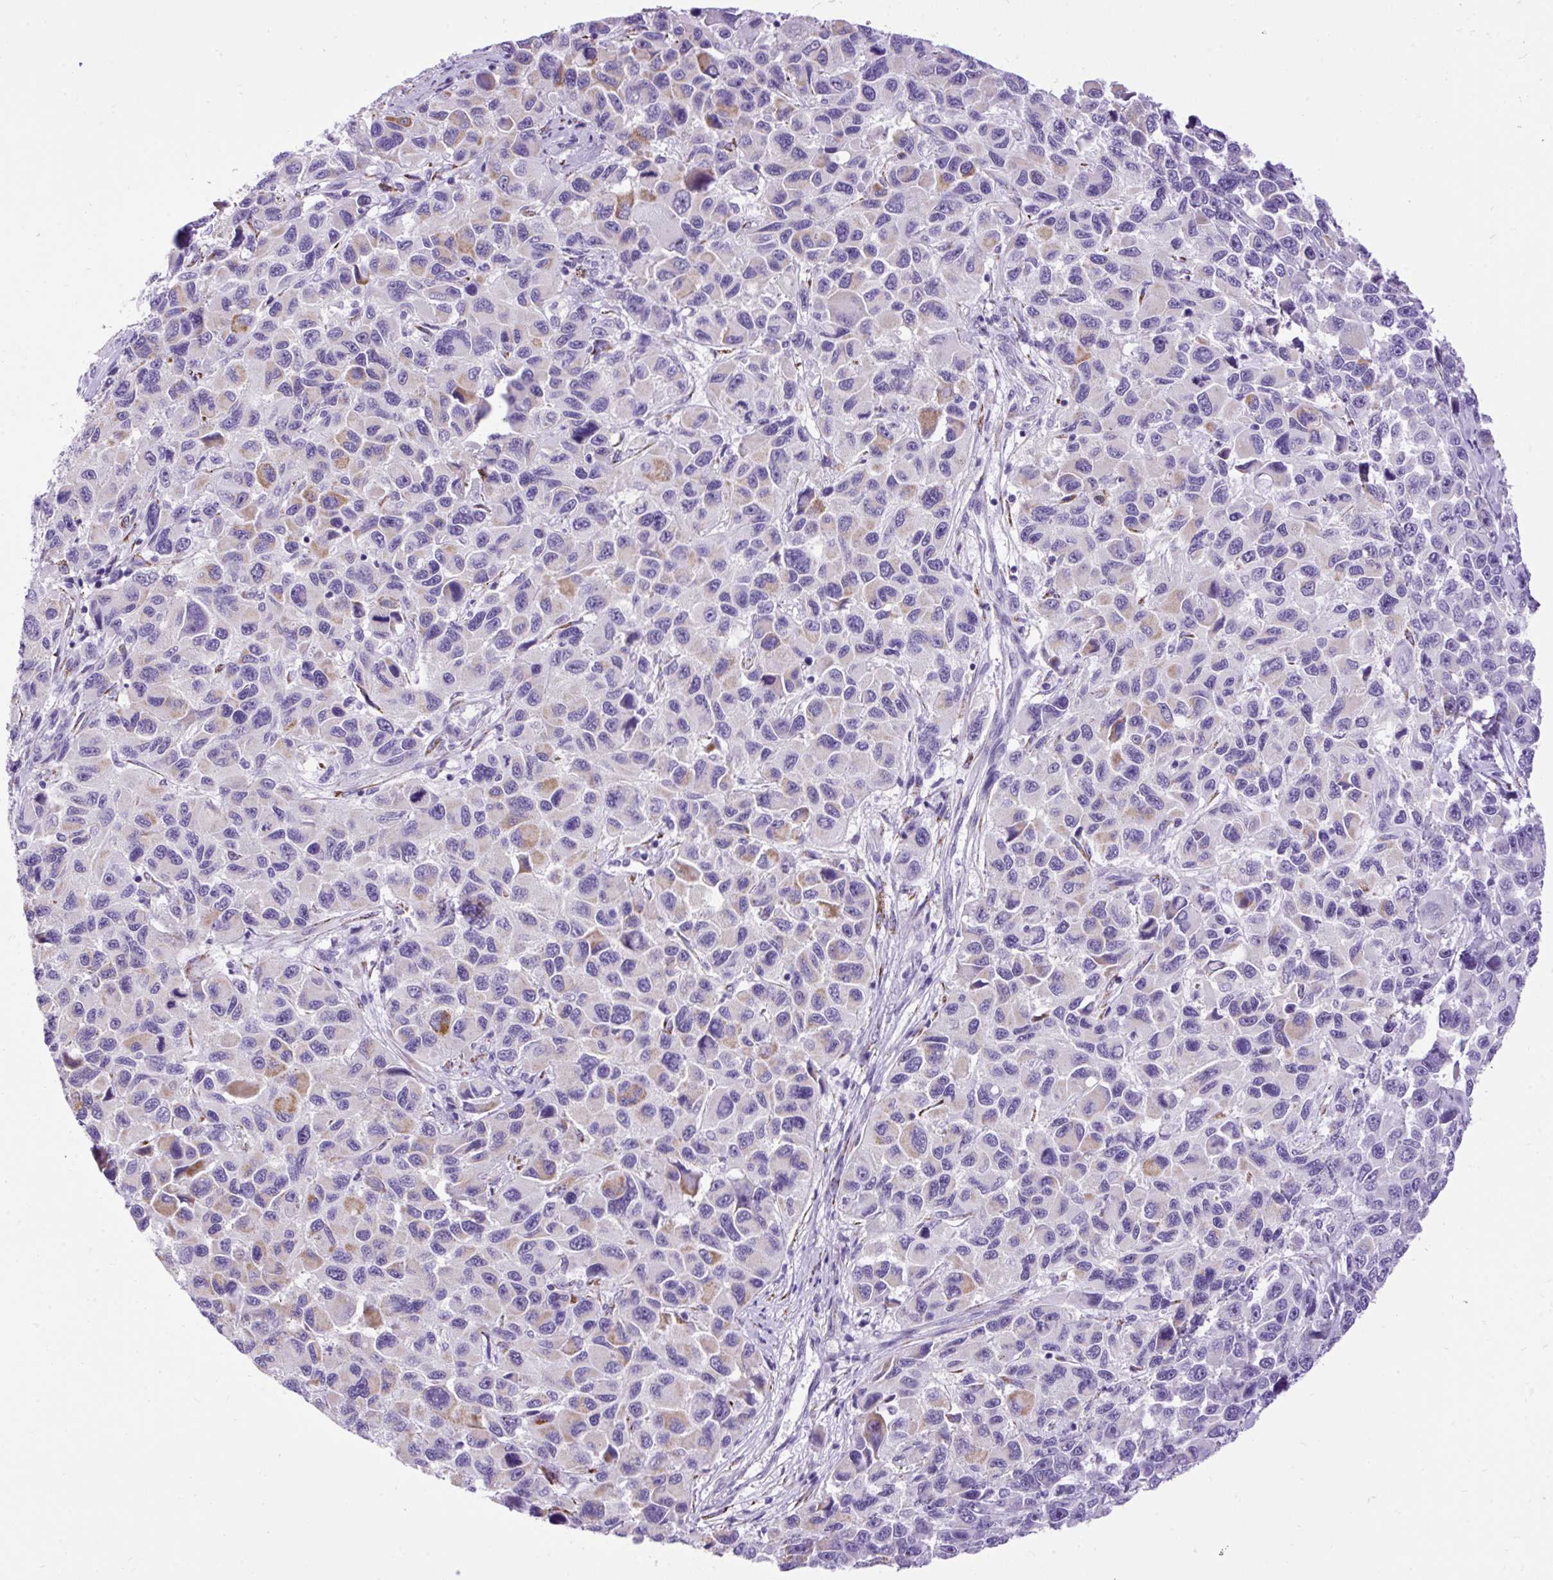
{"staining": {"intensity": "moderate", "quantity": "<25%", "location": "cytoplasmic/membranous"}, "tissue": "melanoma", "cell_type": "Tumor cells", "image_type": "cancer", "snomed": [{"axis": "morphology", "description": "Malignant melanoma, NOS"}, {"axis": "topography", "description": "Skin"}], "caption": "The photomicrograph demonstrates staining of malignant melanoma, revealing moderate cytoplasmic/membranous protein positivity (brown color) within tumor cells. Nuclei are stained in blue.", "gene": "ZNF256", "patient": {"sex": "male", "age": 53}}